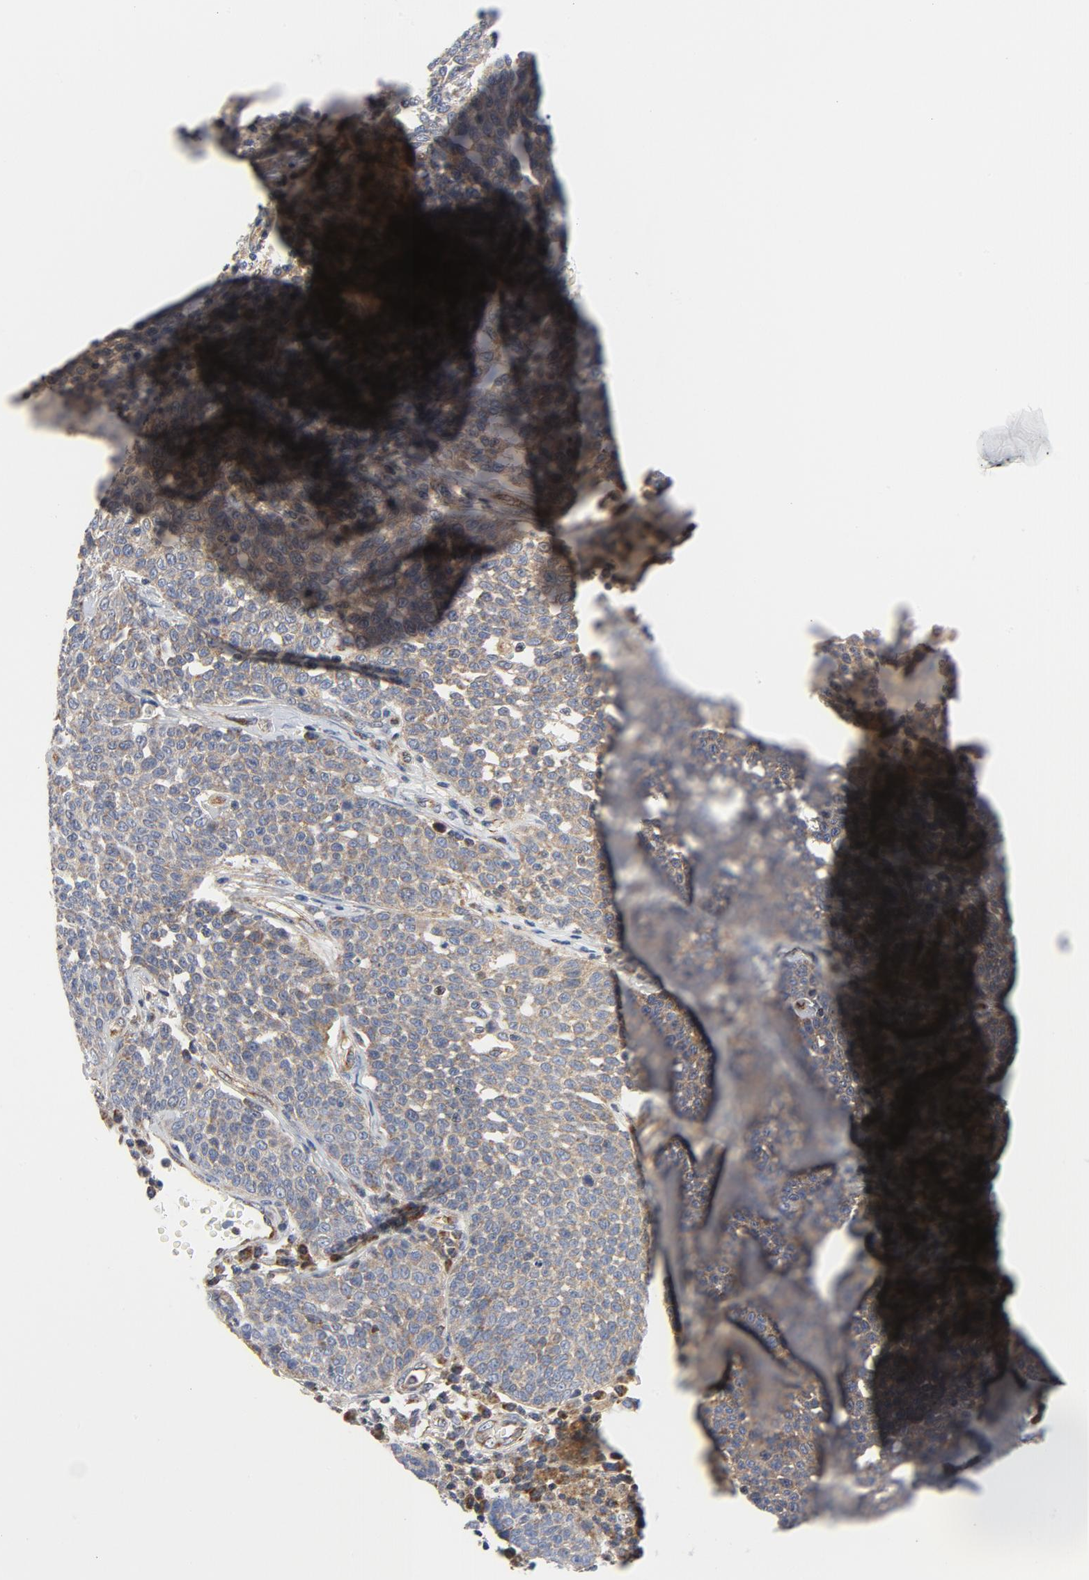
{"staining": {"intensity": "weak", "quantity": ">75%", "location": "cytoplasmic/membranous"}, "tissue": "cervical cancer", "cell_type": "Tumor cells", "image_type": "cancer", "snomed": [{"axis": "morphology", "description": "Squamous cell carcinoma, NOS"}, {"axis": "topography", "description": "Cervix"}], "caption": "Immunohistochemistry (IHC) micrograph of human cervical cancer stained for a protein (brown), which exhibits low levels of weak cytoplasmic/membranous positivity in about >75% of tumor cells.", "gene": "RAPGEF4", "patient": {"sex": "female", "age": 34}}